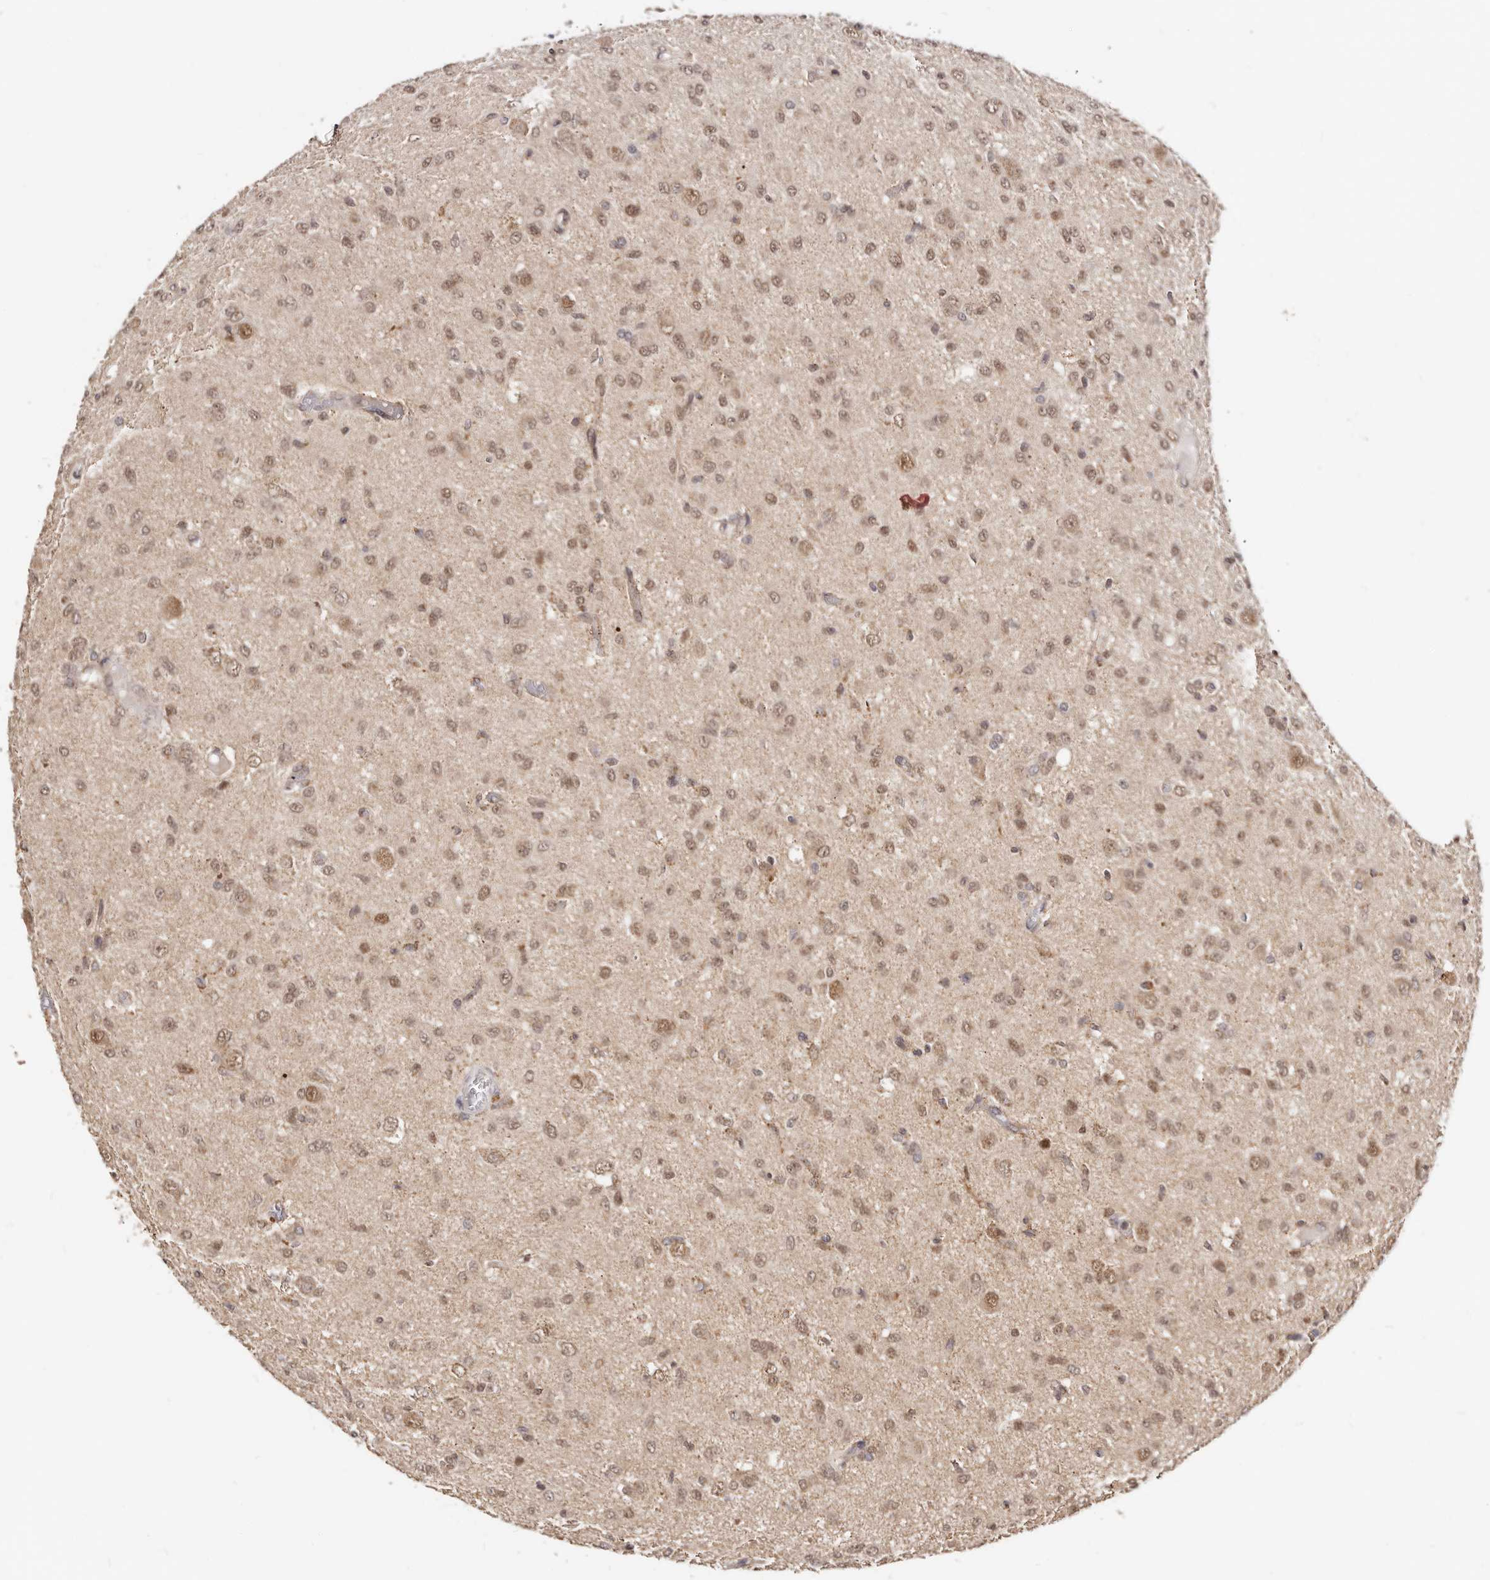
{"staining": {"intensity": "moderate", "quantity": ">75%", "location": "cytoplasmic/membranous,nuclear"}, "tissue": "glioma", "cell_type": "Tumor cells", "image_type": "cancer", "snomed": [{"axis": "morphology", "description": "Glioma, malignant, High grade"}, {"axis": "topography", "description": "Brain"}], "caption": "Glioma stained with IHC demonstrates moderate cytoplasmic/membranous and nuclear staining in about >75% of tumor cells.", "gene": "SEC14L1", "patient": {"sex": "female", "age": 59}}